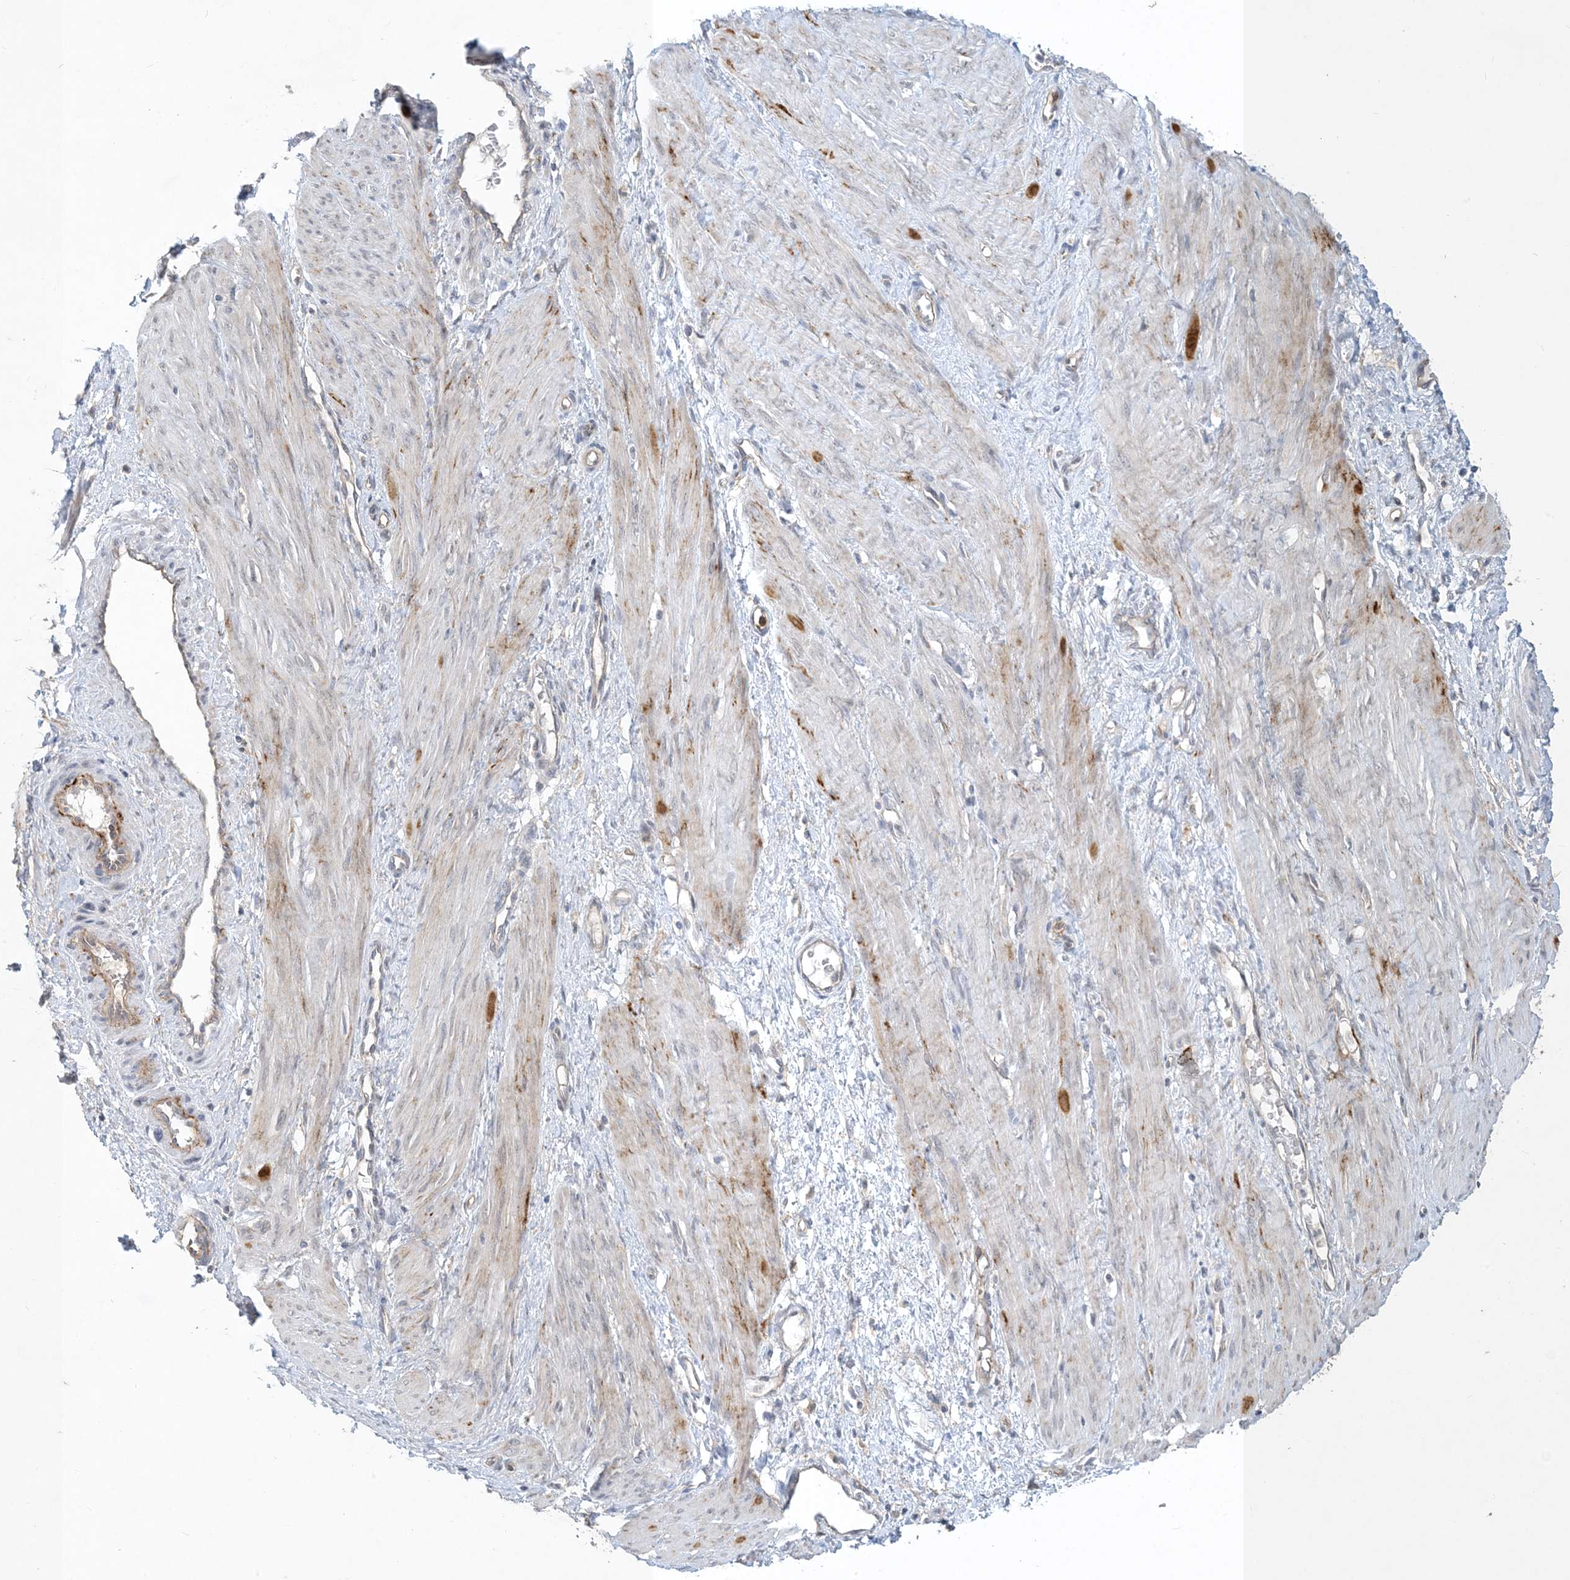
{"staining": {"intensity": "moderate", "quantity": "<25%", "location": "cytoplasmic/membranous"}, "tissue": "smooth muscle", "cell_type": "Smooth muscle cells", "image_type": "normal", "snomed": [{"axis": "morphology", "description": "Normal tissue, NOS"}, {"axis": "topography", "description": "Endometrium"}], "caption": "IHC histopathology image of benign smooth muscle: human smooth muscle stained using immunohistochemistry demonstrates low levels of moderate protein expression localized specifically in the cytoplasmic/membranous of smooth muscle cells, appearing as a cytoplasmic/membranous brown color.", "gene": "CDS1", "patient": {"sex": "female", "age": 33}}